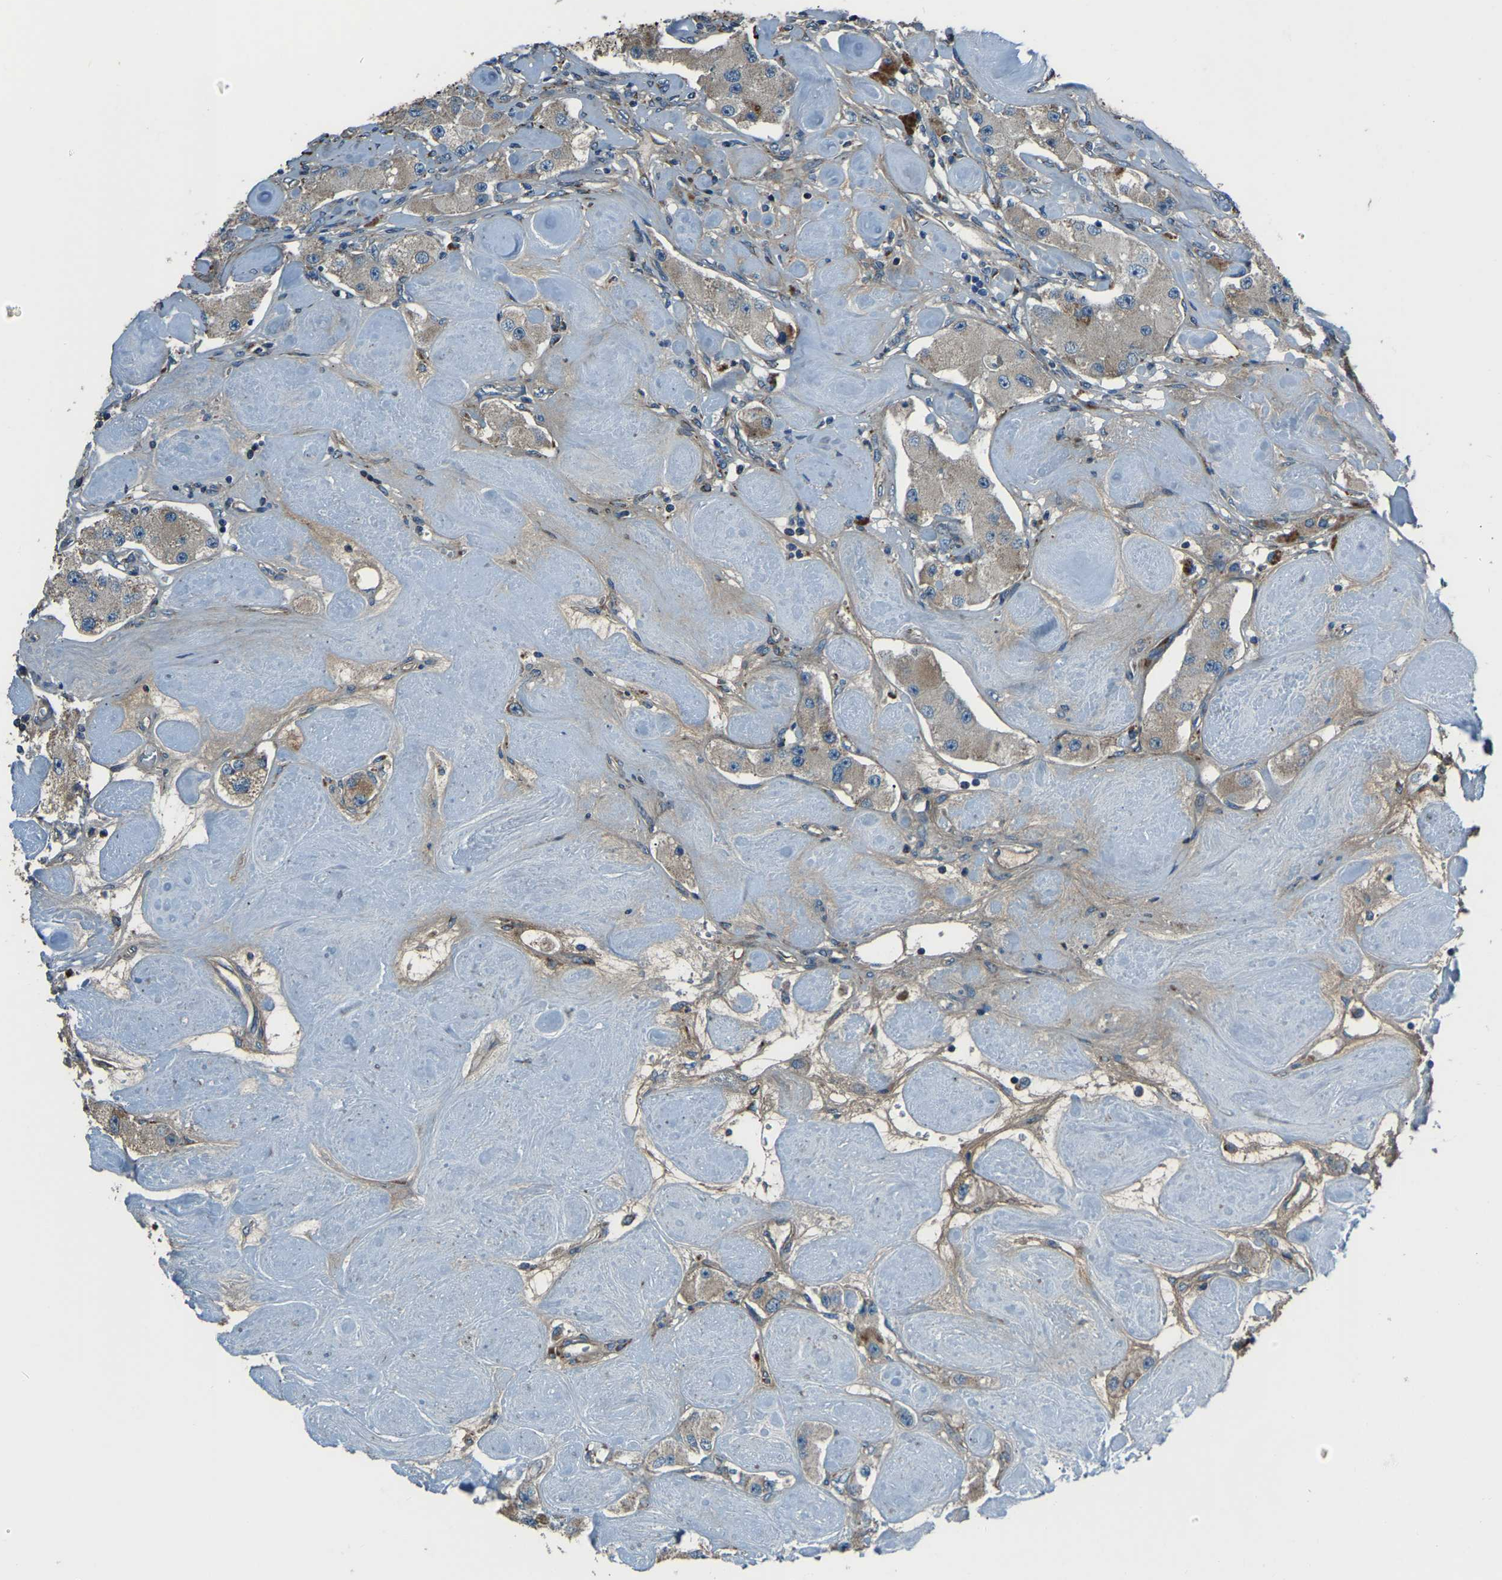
{"staining": {"intensity": "weak", "quantity": ">75%", "location": "cytoplasmic/membranous"}, "tissue": "carcinoid", "cell_type": "Tumor cells", "image_type": "cancer", "snomed": [{"axis": "morphology", "description": "Carcinoid, malignant, NOS"}, {"axis": "topography", "description": "Pancreas"}], "caption": "Weak cytoplasmic/membranous positivity for a protein is identified in about >75% of tumor cells of carcinoid (malignant) using IHC.", "gene": "COL3A1", "patient": {"sex": "male", "age": 41}}